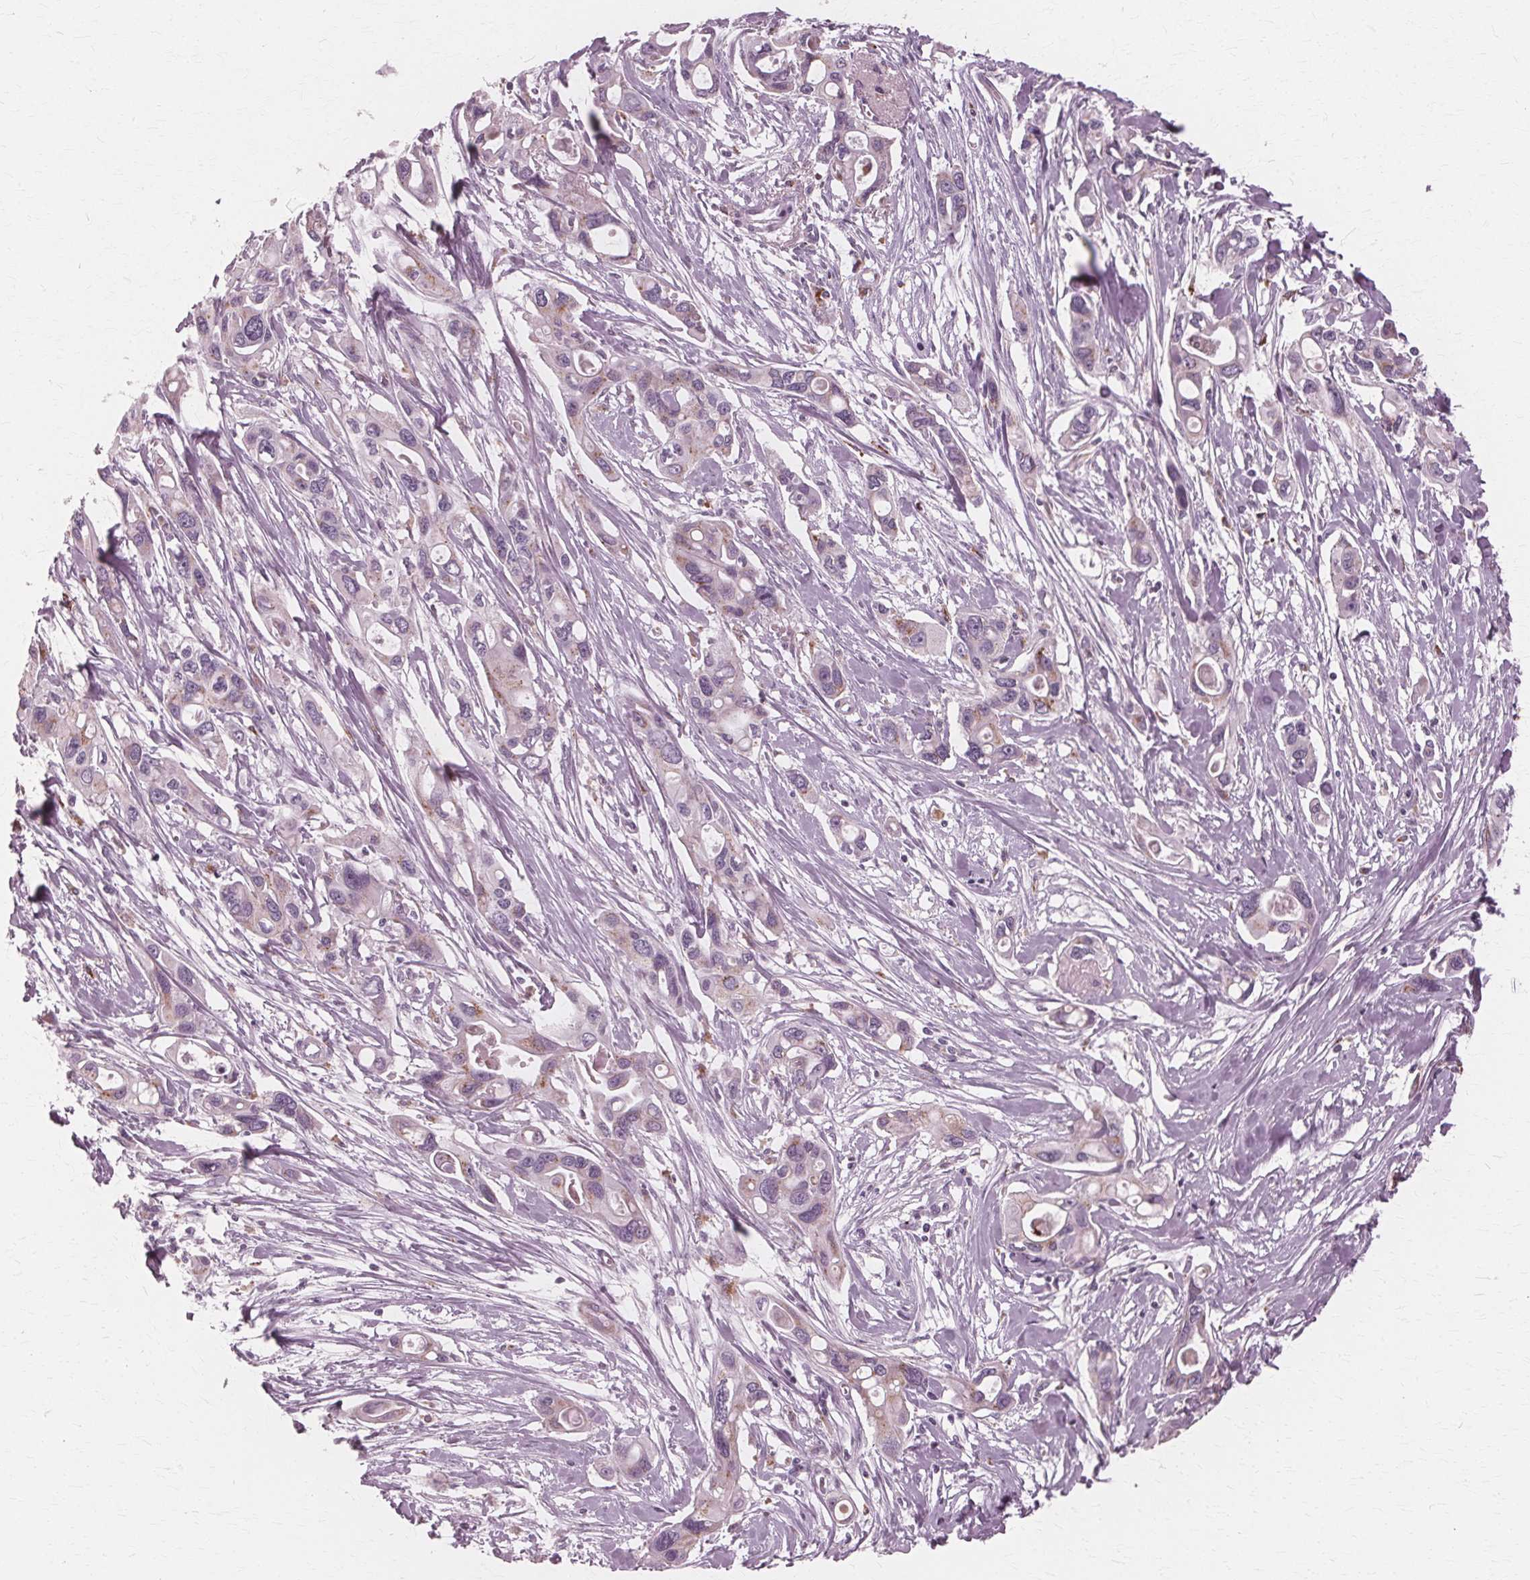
{"staining": {"intensity": "weak", "quantity": "<25%", "location": "cytoplasmic/membranous"}, "tissue": "pancreatic cancer", "cell_type": "Tumor cells", "image_type": "cancer", "snomed": [{"axis": "morphology", "description": "Adenocarcinoma, NOS"}, {"axis": "topography", "description": "Pancreas"}], "caption": "IHC of pancreatic cancer (adenocarcinoma) shows no expression in tumor cells.", "gene": "DNASE2", "patient": {"sex": "male", "age": 60}}